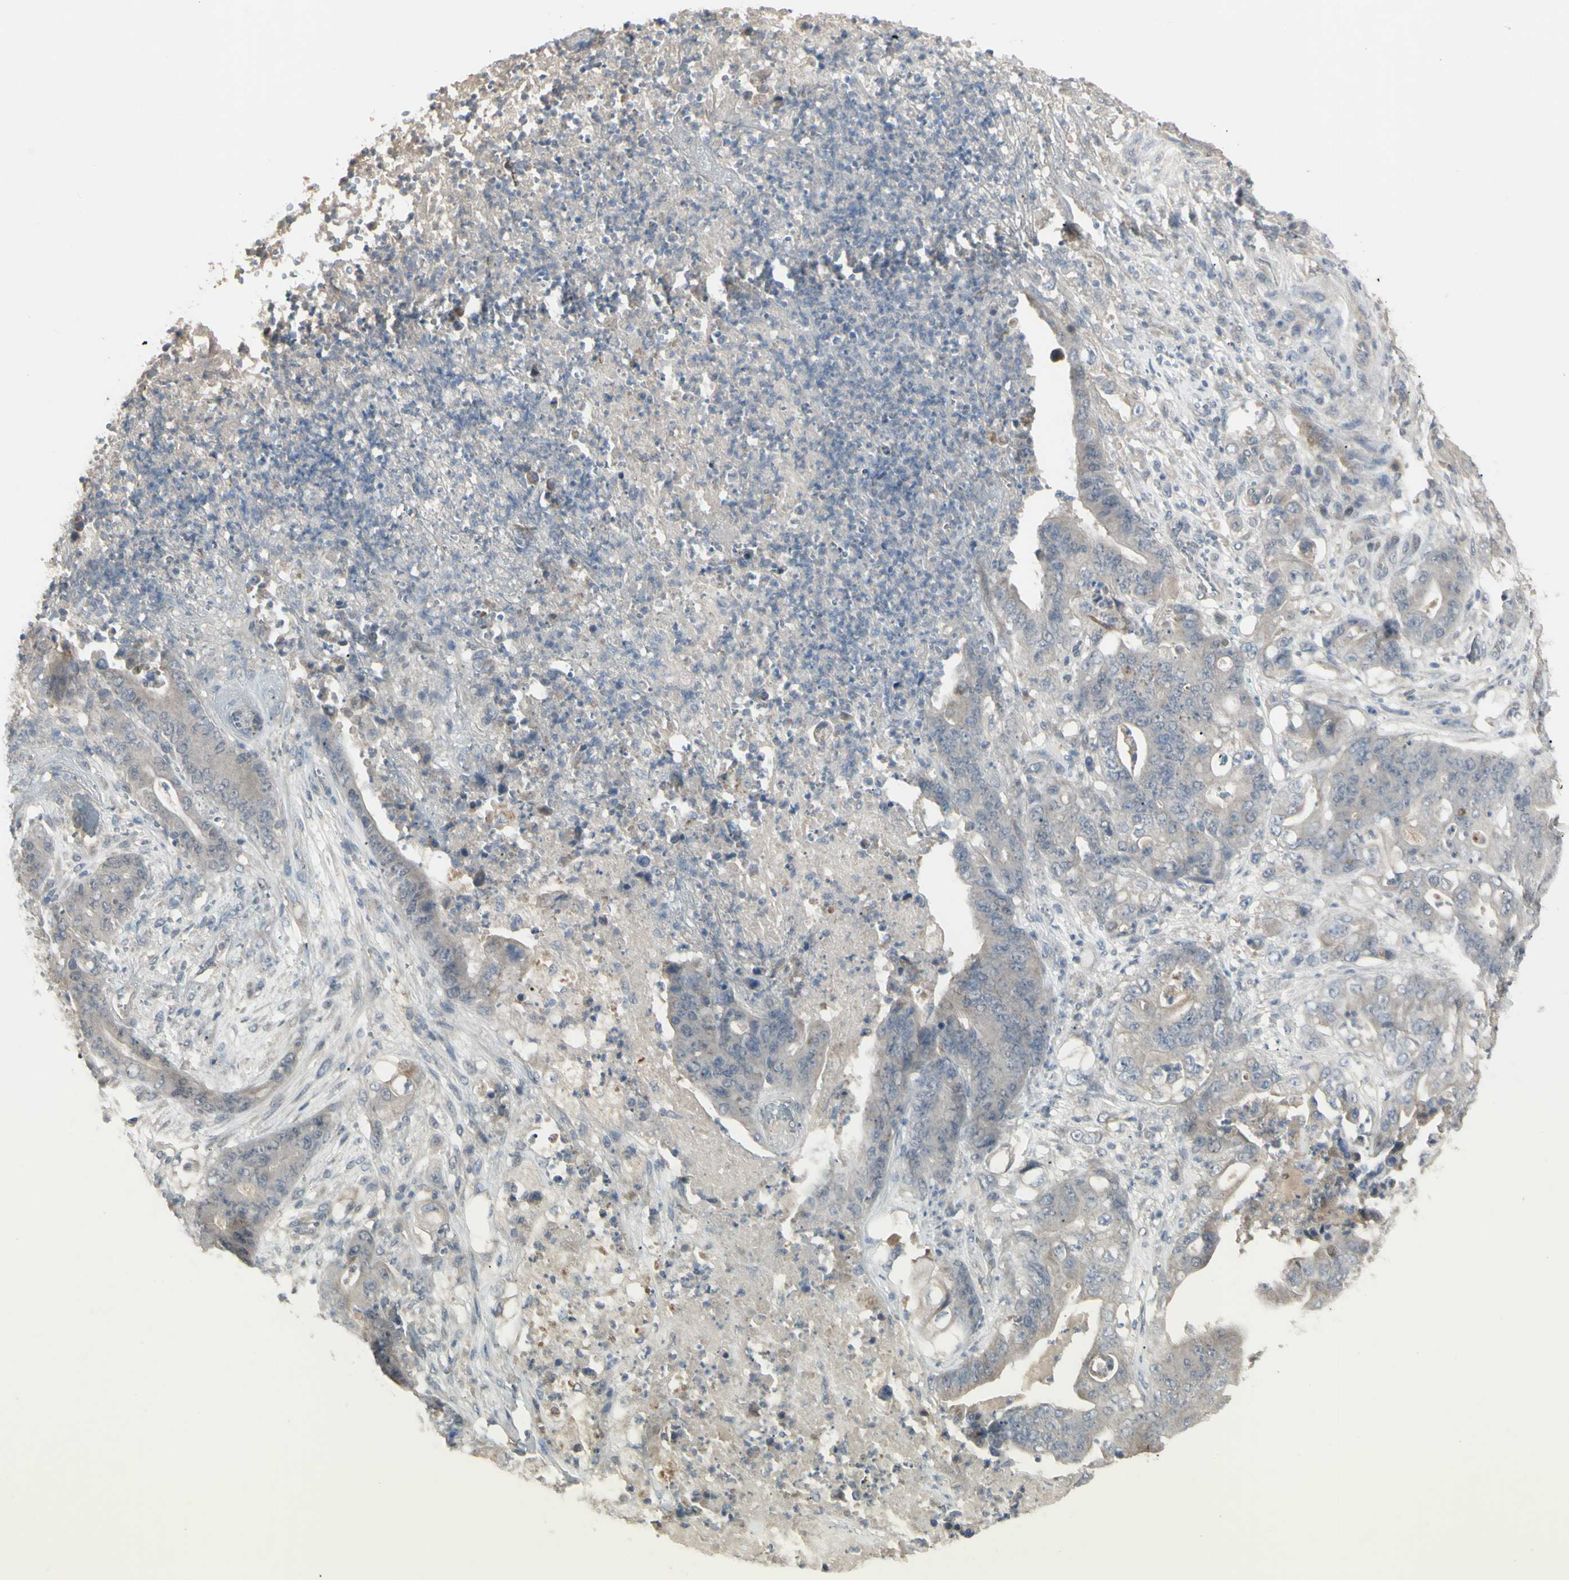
{"staining": {"intensity": "weak", "quantity": ">75%", "location": "cytoplasmic/membranous"}, "tissue": "stomach cancer", "cell_type": "Tumor cells", "image_type": "cancer", "snomed": [{"axis": "morphology", "description": "Adenocarcinoma, NOS"}, {"axis": "topography", "description": "Stomach"}], "caption": "Protein expression analysis of stomach cancer reveals weak cytoplasmic/membranous staining in approximately >75% of tumor cells.", "gene": "PIAS4", "patient": {"sex": "female", "age": 73}}